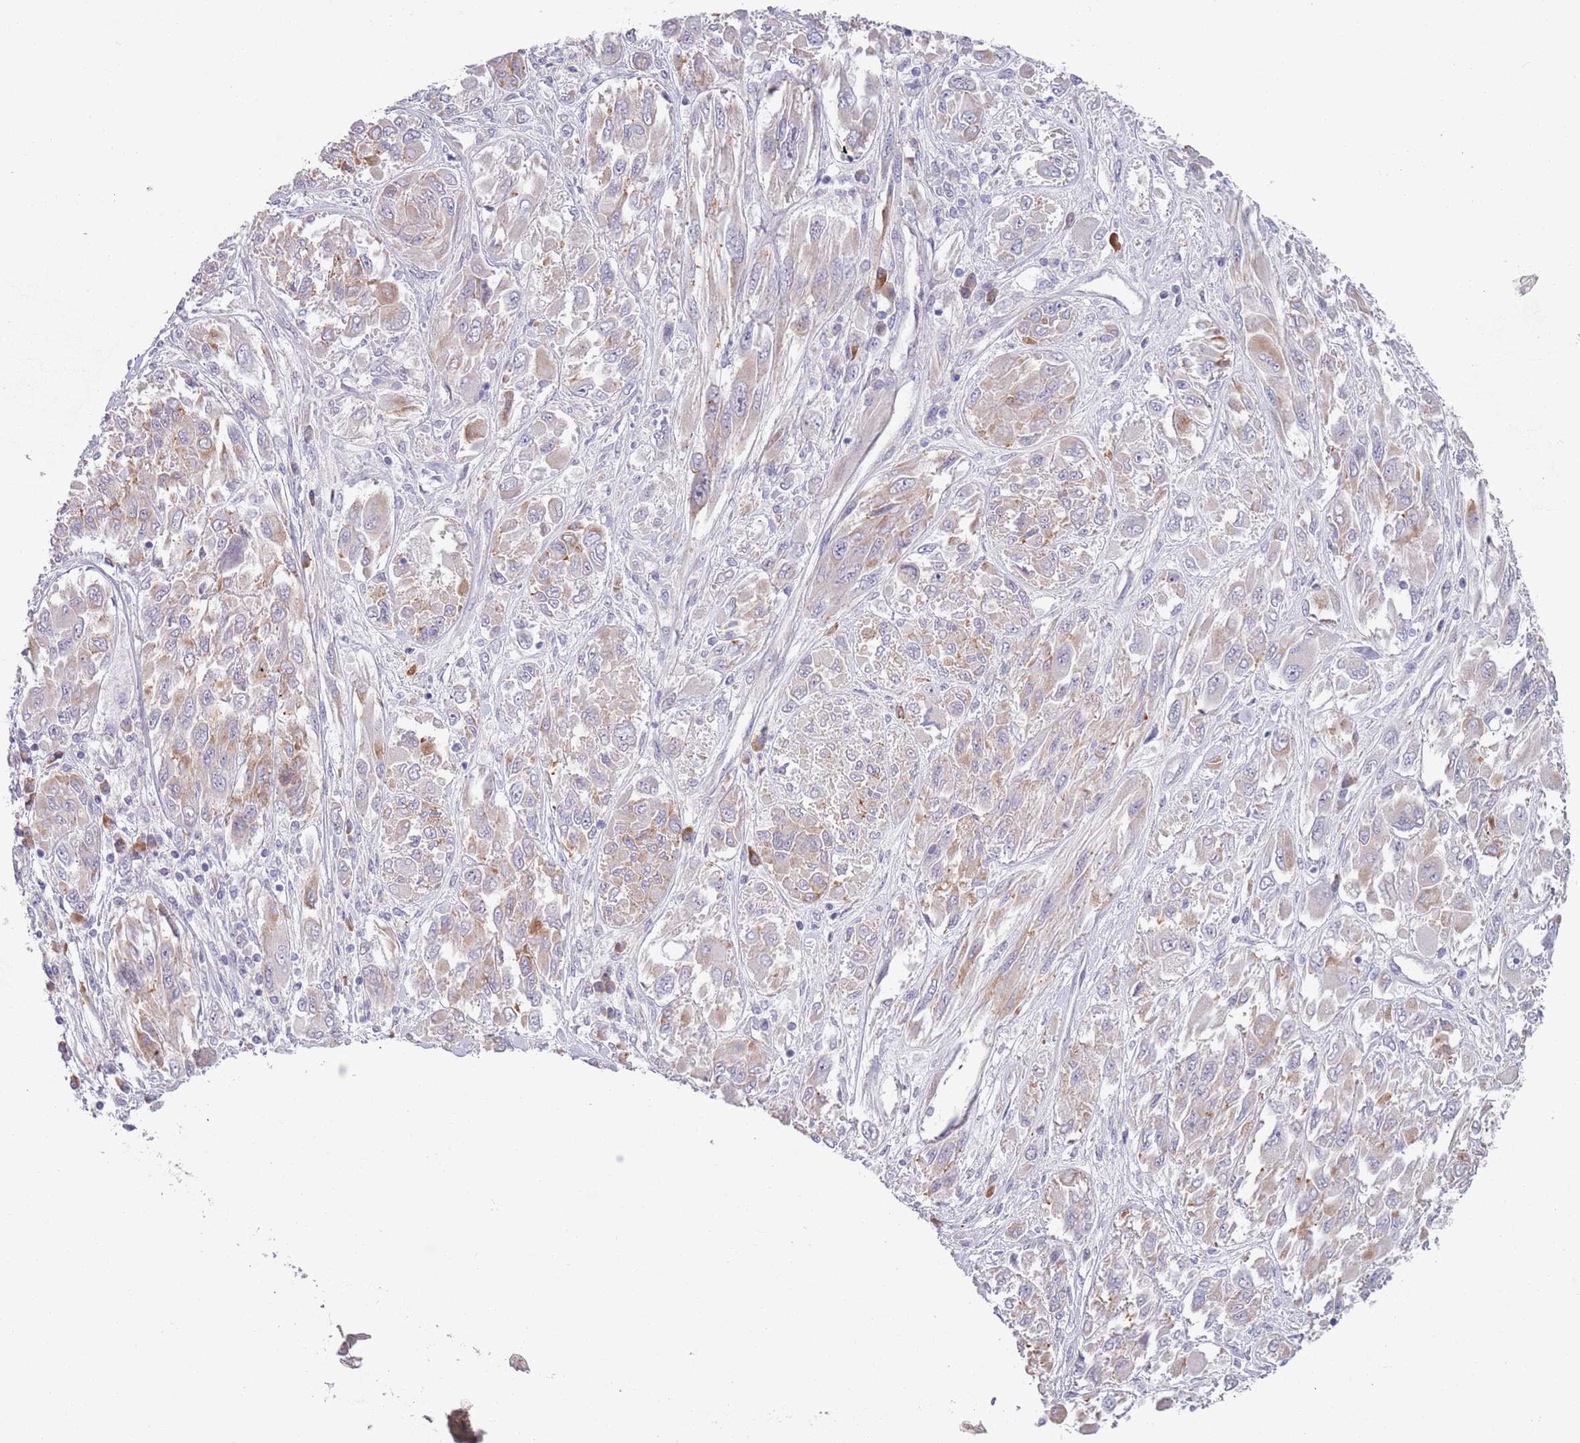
{"staining": {"intensity": "weak", "quantity": "25%-75%", "location": "cytoplasmic/membranous"}, "tissue": "melanoma", "cell_type": "Tumor cells", "image_type": "cancer", "snomed": [{"axis": "morphology", "description": "Malignant melanoma, NOS"}, {"axis": "topography", "description": "Skin"}], "caption": "An image showing weak cytoplasmic/membranous staining in about 25%-75% of tumor cells in melanoma, as visualized by brown immunohistochemical staining.", "gene": "LTB", "patient": {"sex": "female", "age": 91}}